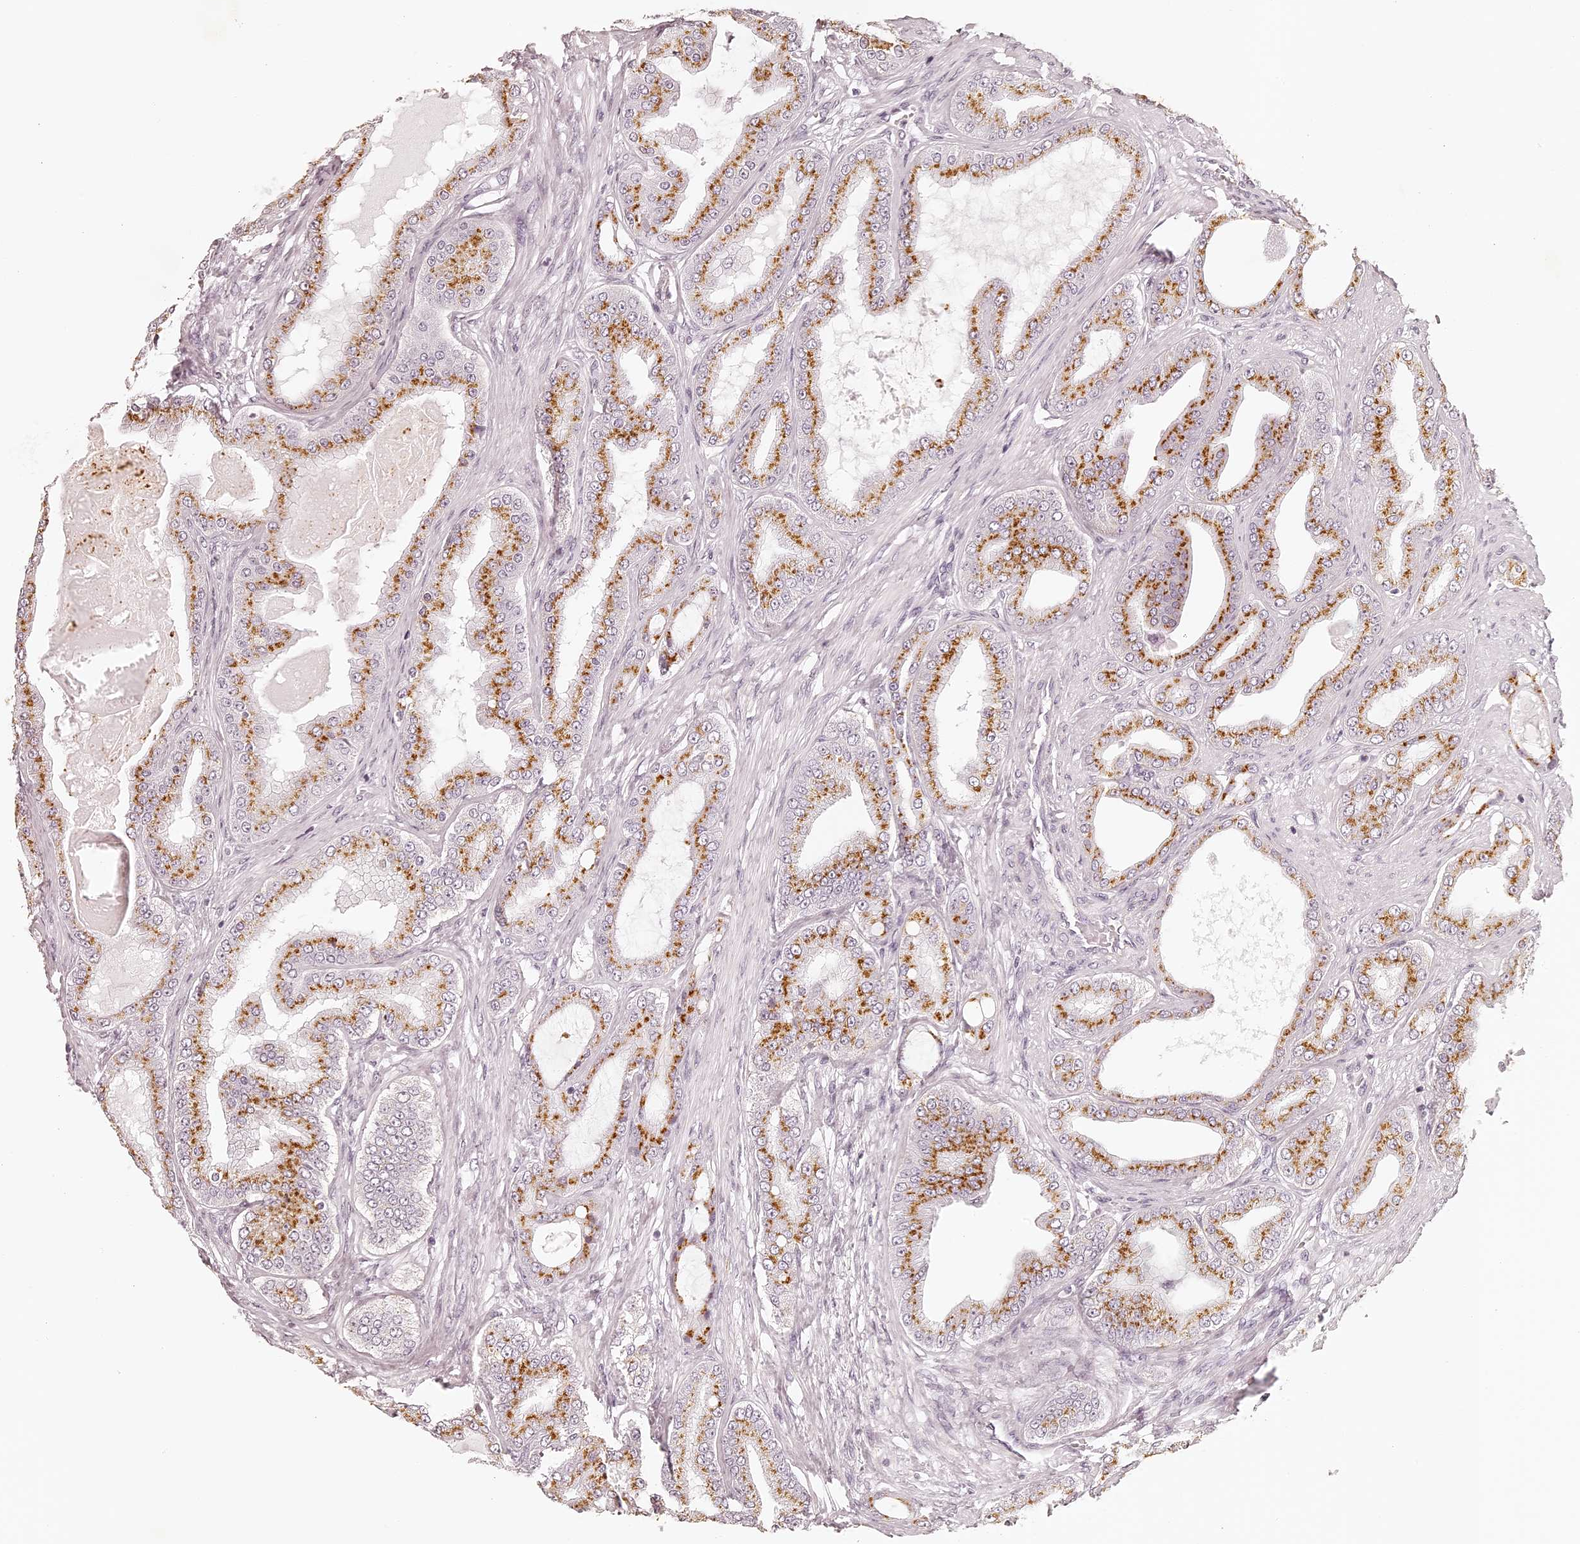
{"staining": {"intensity": "moderate", "quantity": ">75%", "location": "cytoplasmic/membranous"}, "tissue": "prostate cancer", "cell_type": "Tumor cells", "image_type": "cancer", "snomed": [{"axis": "morphology", "description": "Adenocarcinoma, High grade"}, {"axis": "topography", "description": "Prostate"}], "caption": "An IHC photomicrograph of neoplastic tissue is shown. Protein staining in brown highlights moderate cytoplasmic/membranous positivity in high-grade adenocarcinoma (prostate) within tumor cells. (Brightfield microscopy of DAB IHC at high magnification).", "gene": "ELAPOR1", "patient": {"sex": "male", "age": 60}}